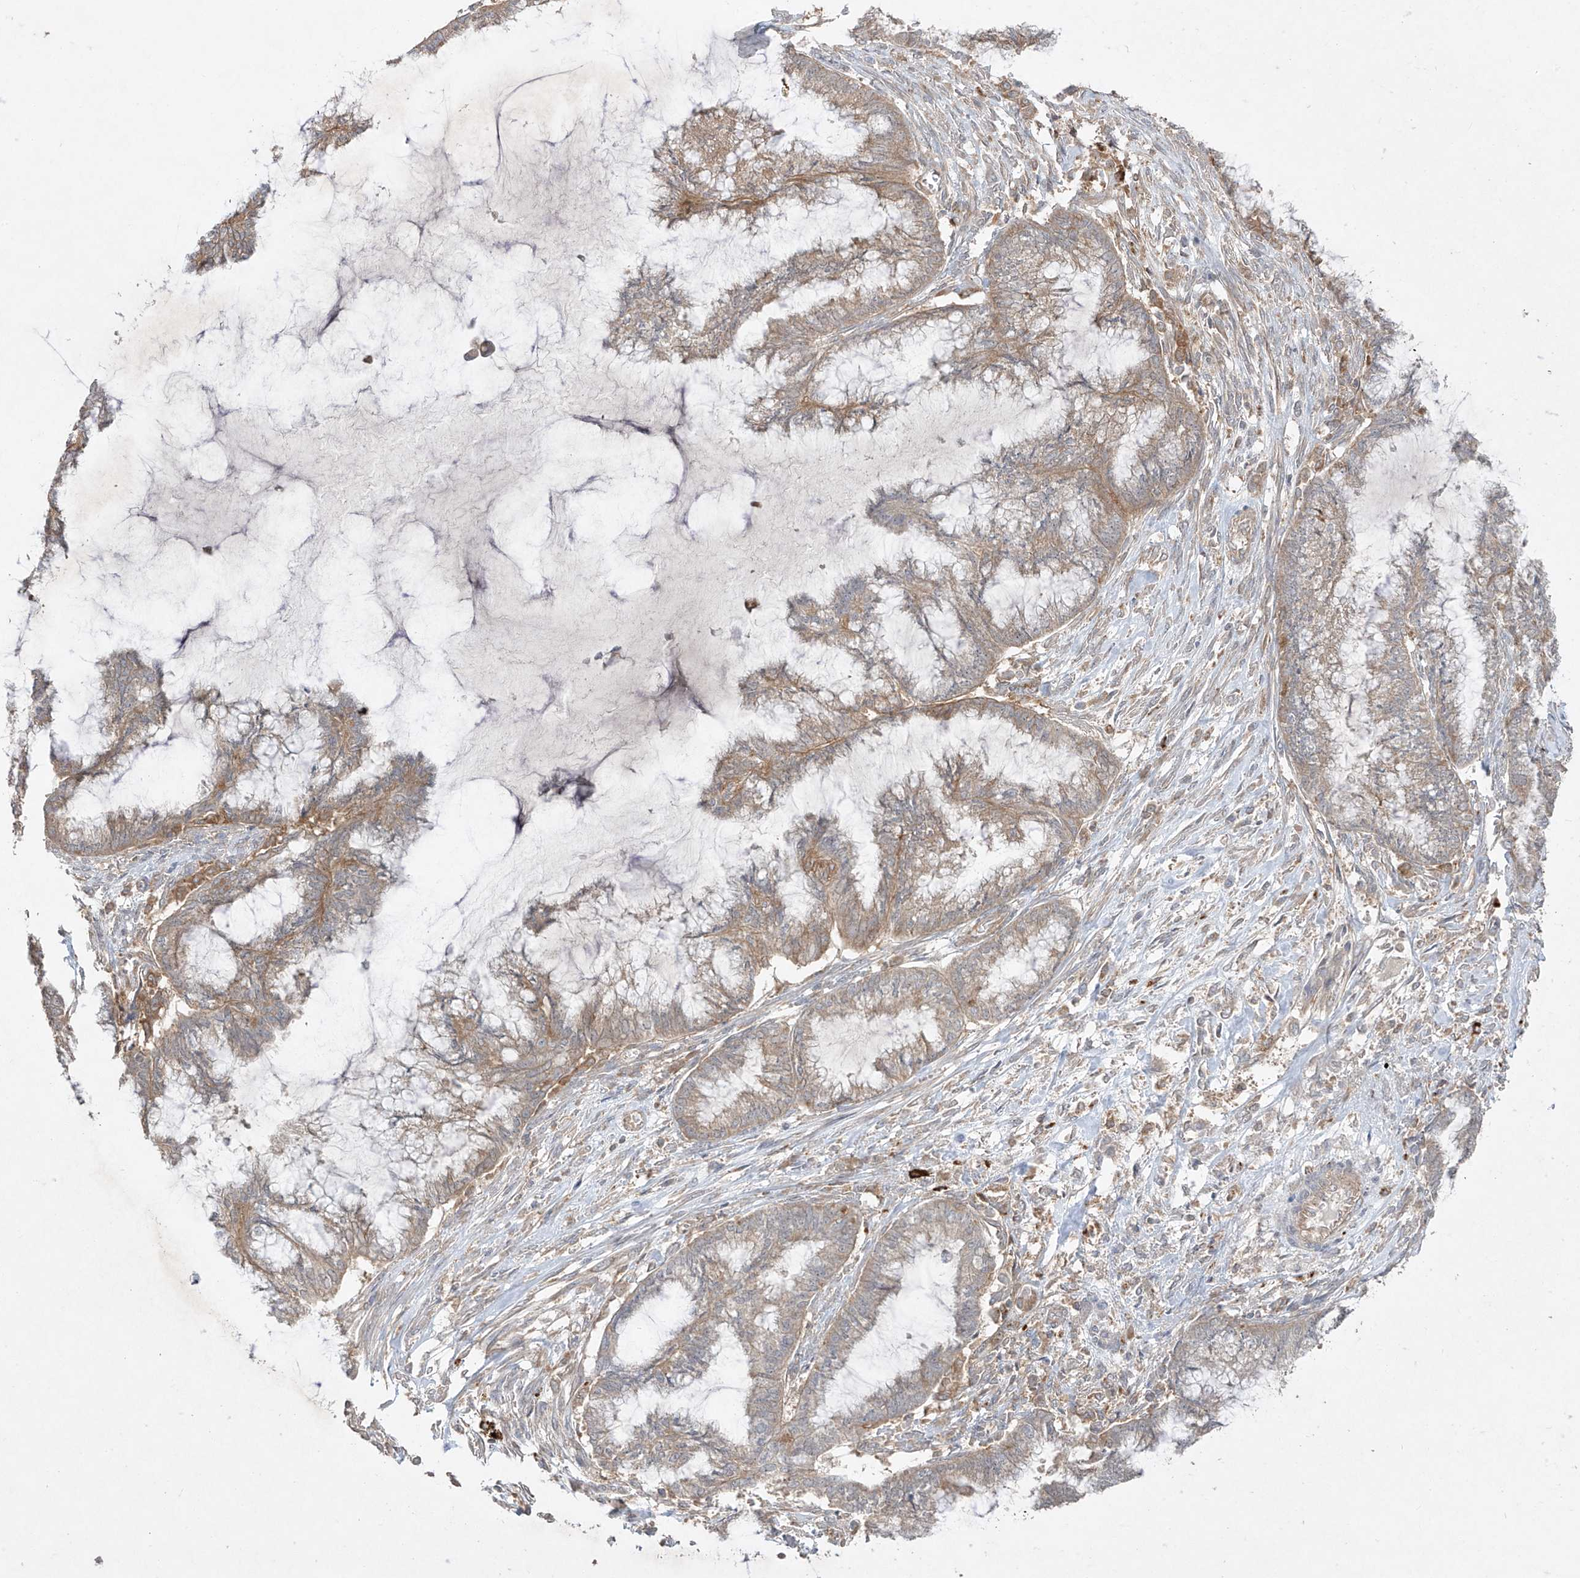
{"staining": {"intensity": "moderate", "quantity": ">75%", "location": "cytoplasmic/membranous"}, "tissue": "endometrial cancer", "cell_type": "Tumor cells", "image_type": "cancer", "snomed": [{"axis": "morphology", "description": "Adenocarcinoma, NOS"}, {"axis": "topography", "description": "Endometrium"}], "caption": "The immunohistochemical stain labels moderate cytoplasmic/membranous expression in tumor cells of endometrial cancer tissue.", "gene": "LDAH", "patient": {"sex": "female", "age": 86}}